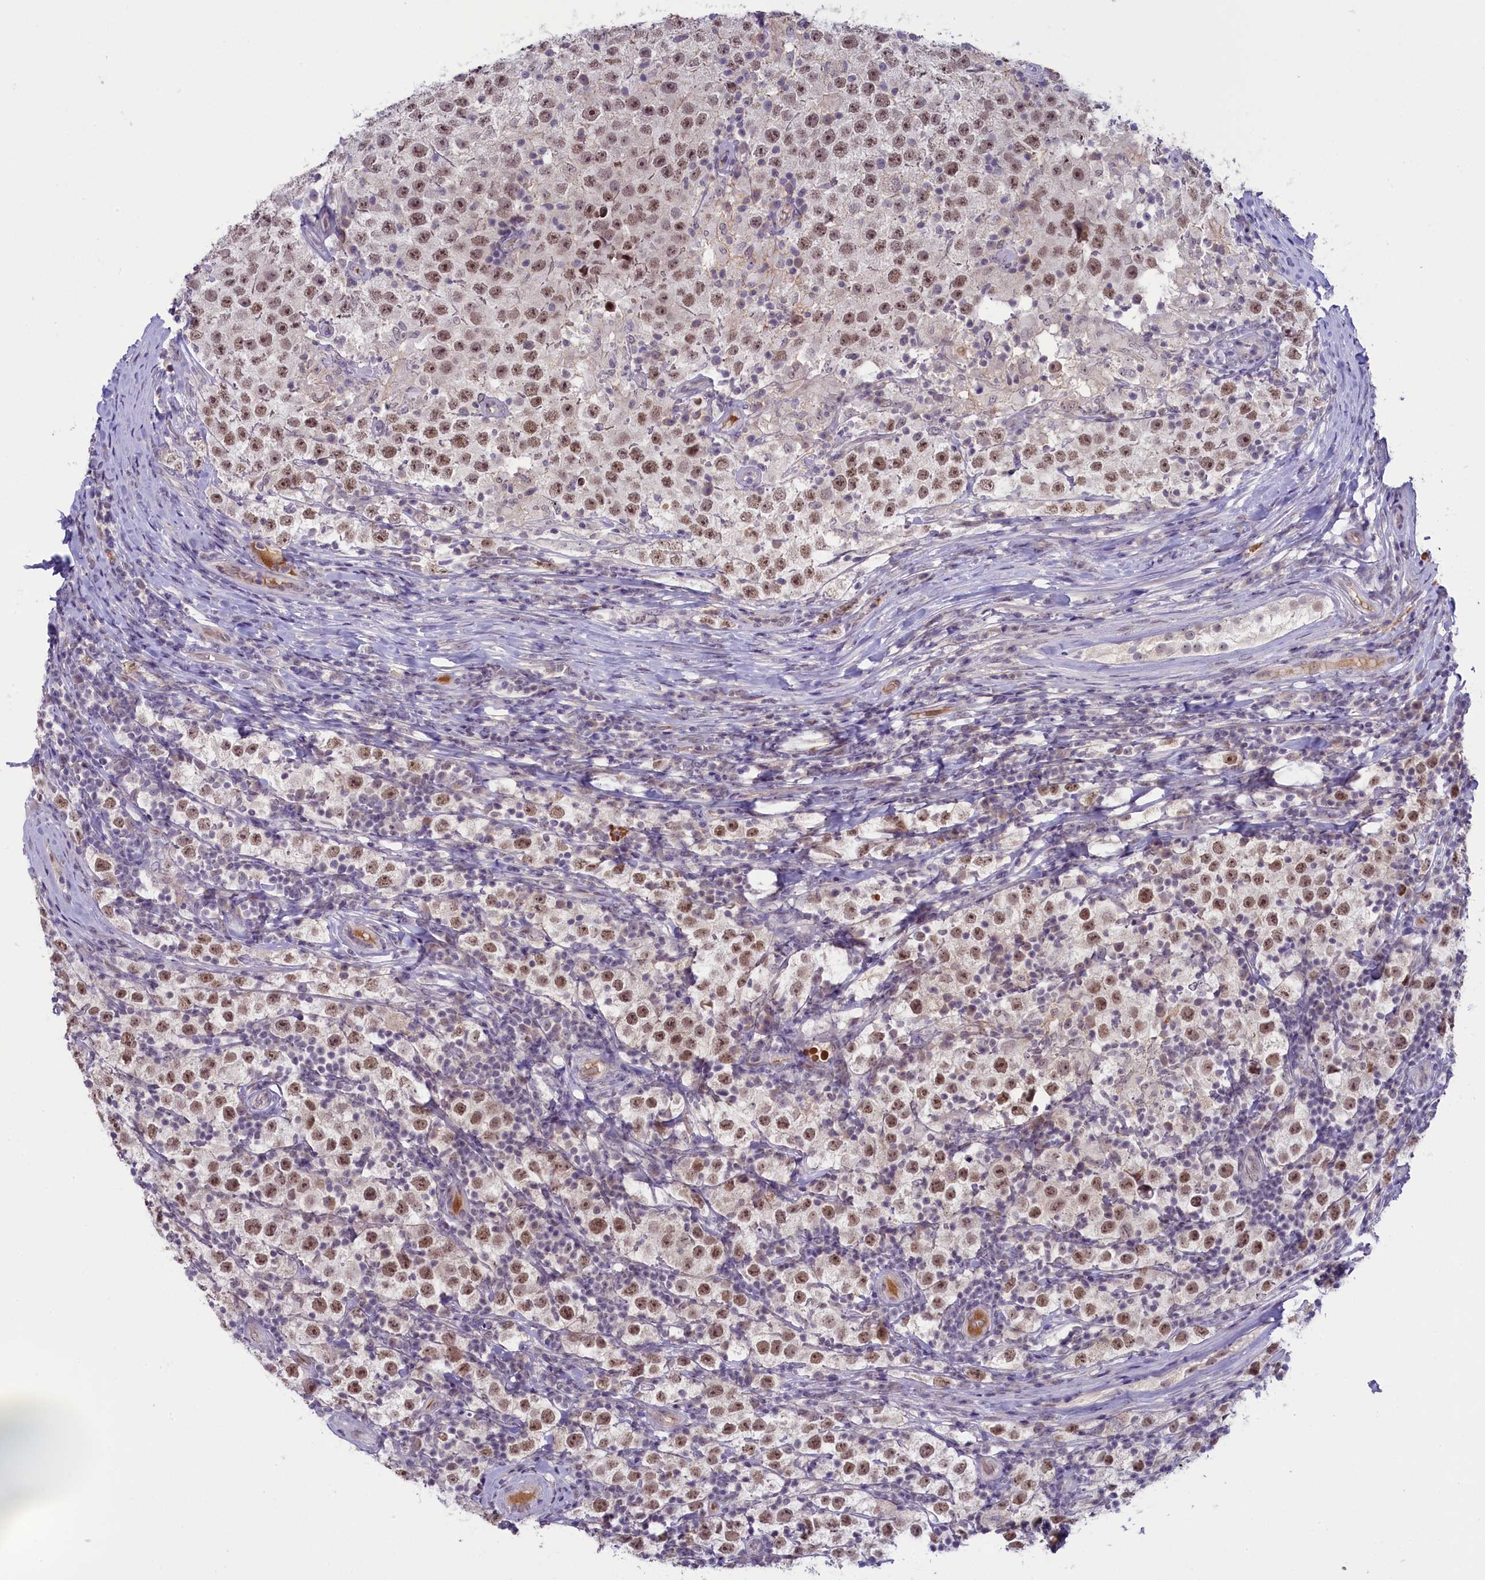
{"staining": {"intensity": "moderate", "quantity": ">75%", "location": "nuclear"}, "tissue": "testis cancer", "cell_type": "Tumor cells", "image_type": "cancer", "snomed": [{"axis": "morphology", "description": "Normal tissue, NOS"}, {"axis": "morphology", "description": "Urothelial carcinoma, High grade"}, {"axis": "morphology", "description": "Seminoma, NOS"}, {"axis": "morphology", "description": "Carcinoma, Embryonal, NOS"}, {"axis": "topography", "description": "Urinary bladder"}, {"axis": "topography", "description": "Testis"}], "caption": "Testis cancer stained with immunohistochemistry demonstrates moderate nuclear staining in about >75% of tumor cells.", "gene": "CRAMP1", "patient": {"sex": "male", "age": 41}}